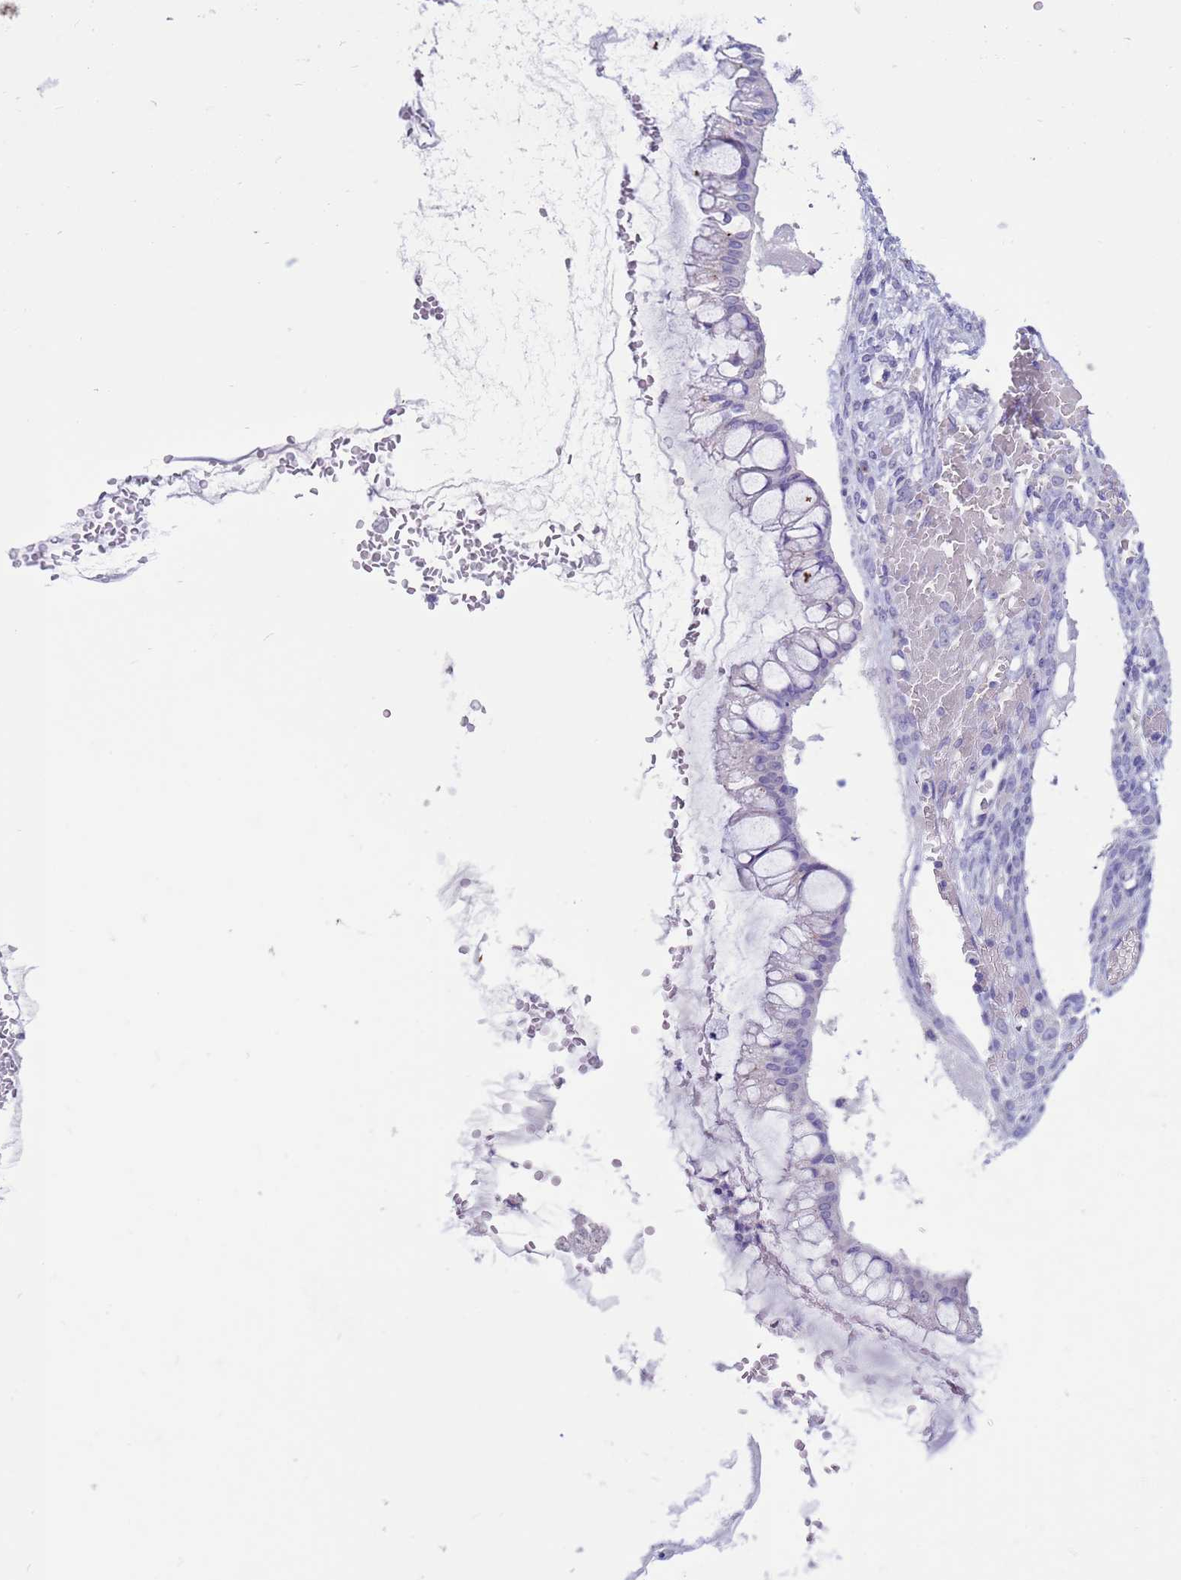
{"staining": {"intensity": "weak", "quantity": "<25%", "location": "cytoplasmic/membranous"}, "tissue": "ovarian cancer", "cell_type": "Tumor cells", "image_type": "cancer", "snomed": [{"axis": "morphology", "description": "Cystadenocarcinoma, mucinous, NOS"}, {"axis": "topography", "description": "Ovary"}], "caption": "Ovarian cancer was stained to show a protein in brown. There is no significant staining in tumor cells.", "gene": "PDE10A", "patient": {"sex": "female", "age": 73}}